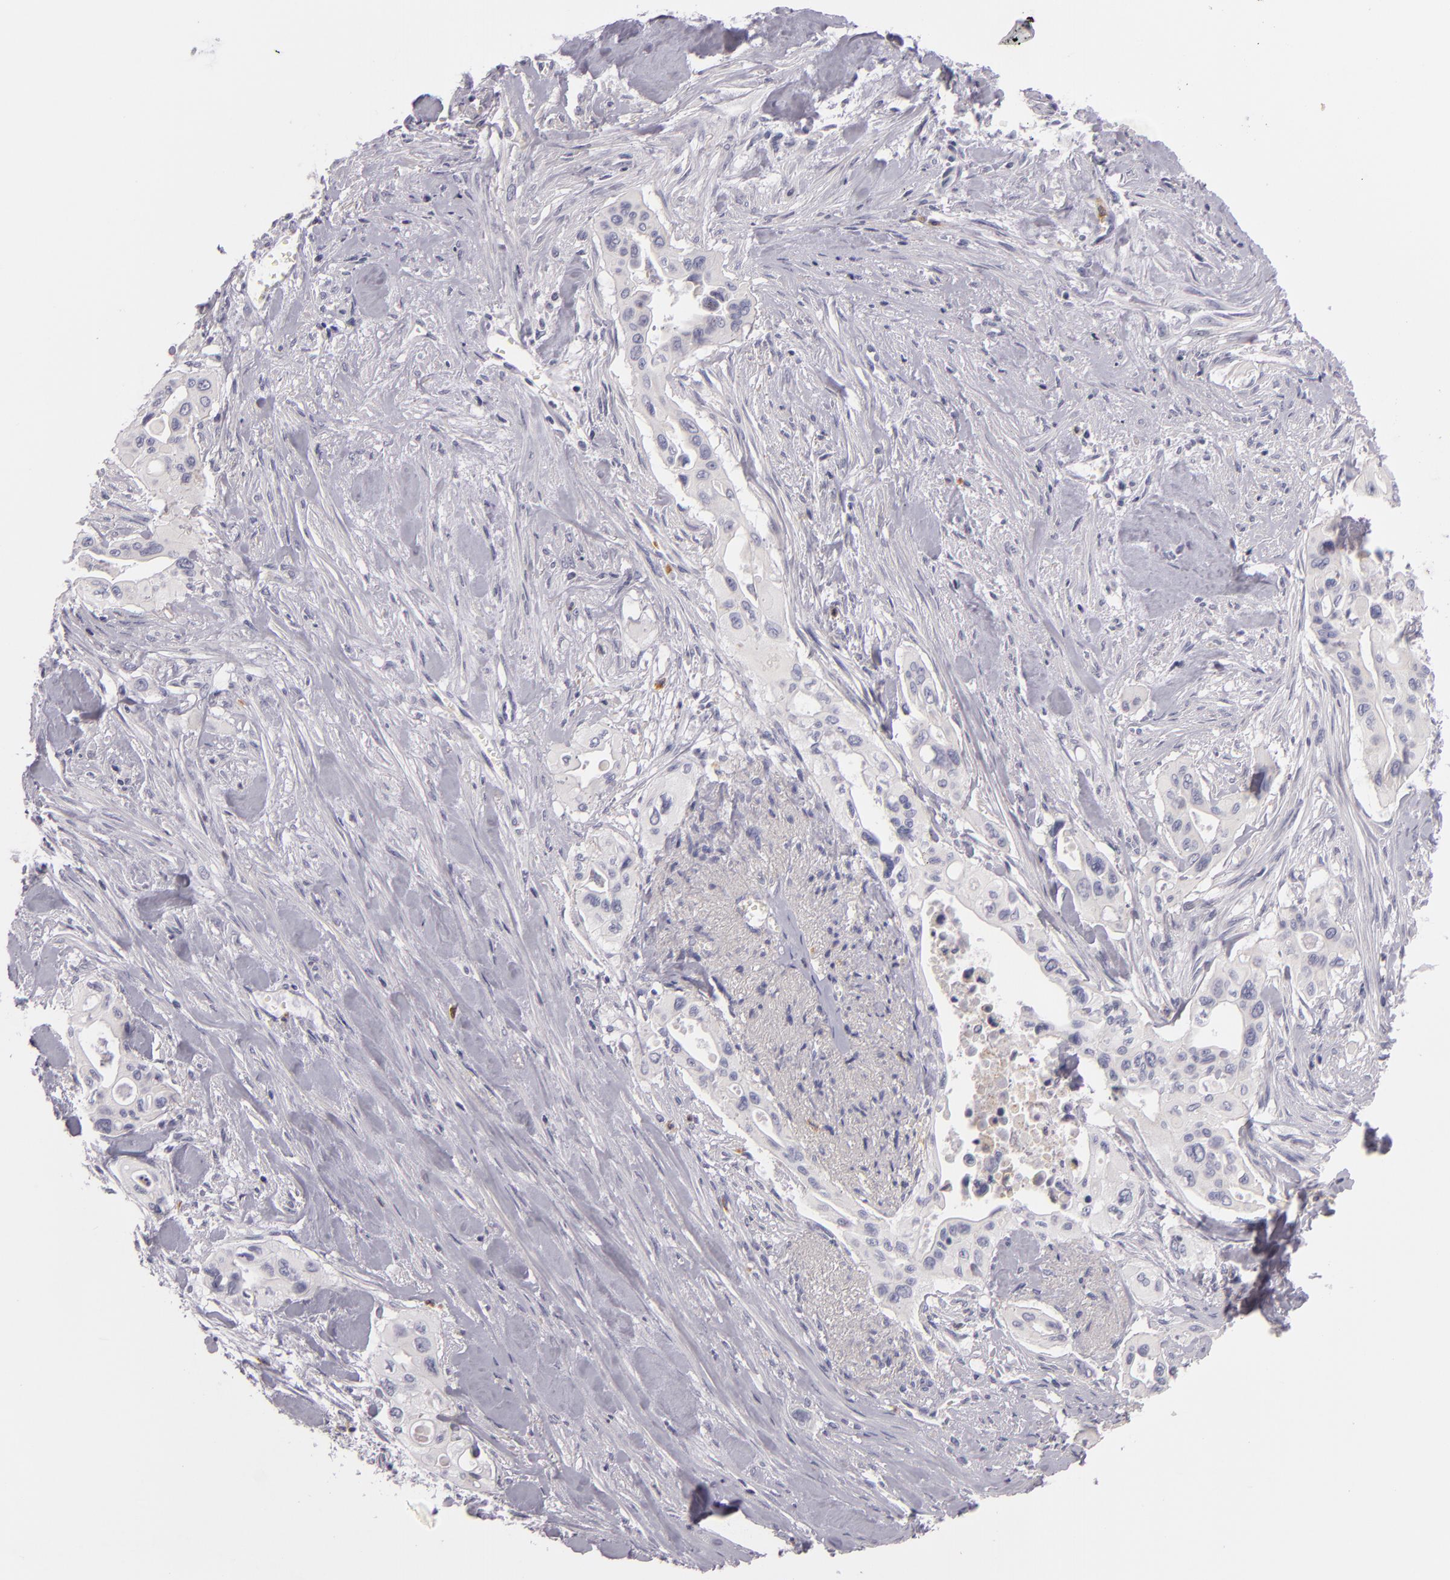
{"staining": {"intensity": "negative", "quantity": "none", "location": "none"}, "tissue": "pancreatic cancer", "cell_type": "Tumor cells", "image_type": "cancer", "snomed": [{"axis": "morphology", "description": "Adenocarcinoma, NOS"}, {"axis": "topography", "description": "Pancreas"}], "caption": "High magnification brightfield microscopy of pancreatic cancer stained with DAB (brown) and counterstained with hematoxylin (blue): tumor cells show no significant positivity.", "gene": "FAM181A", "patient": {"sex": "male", "age": 77}}